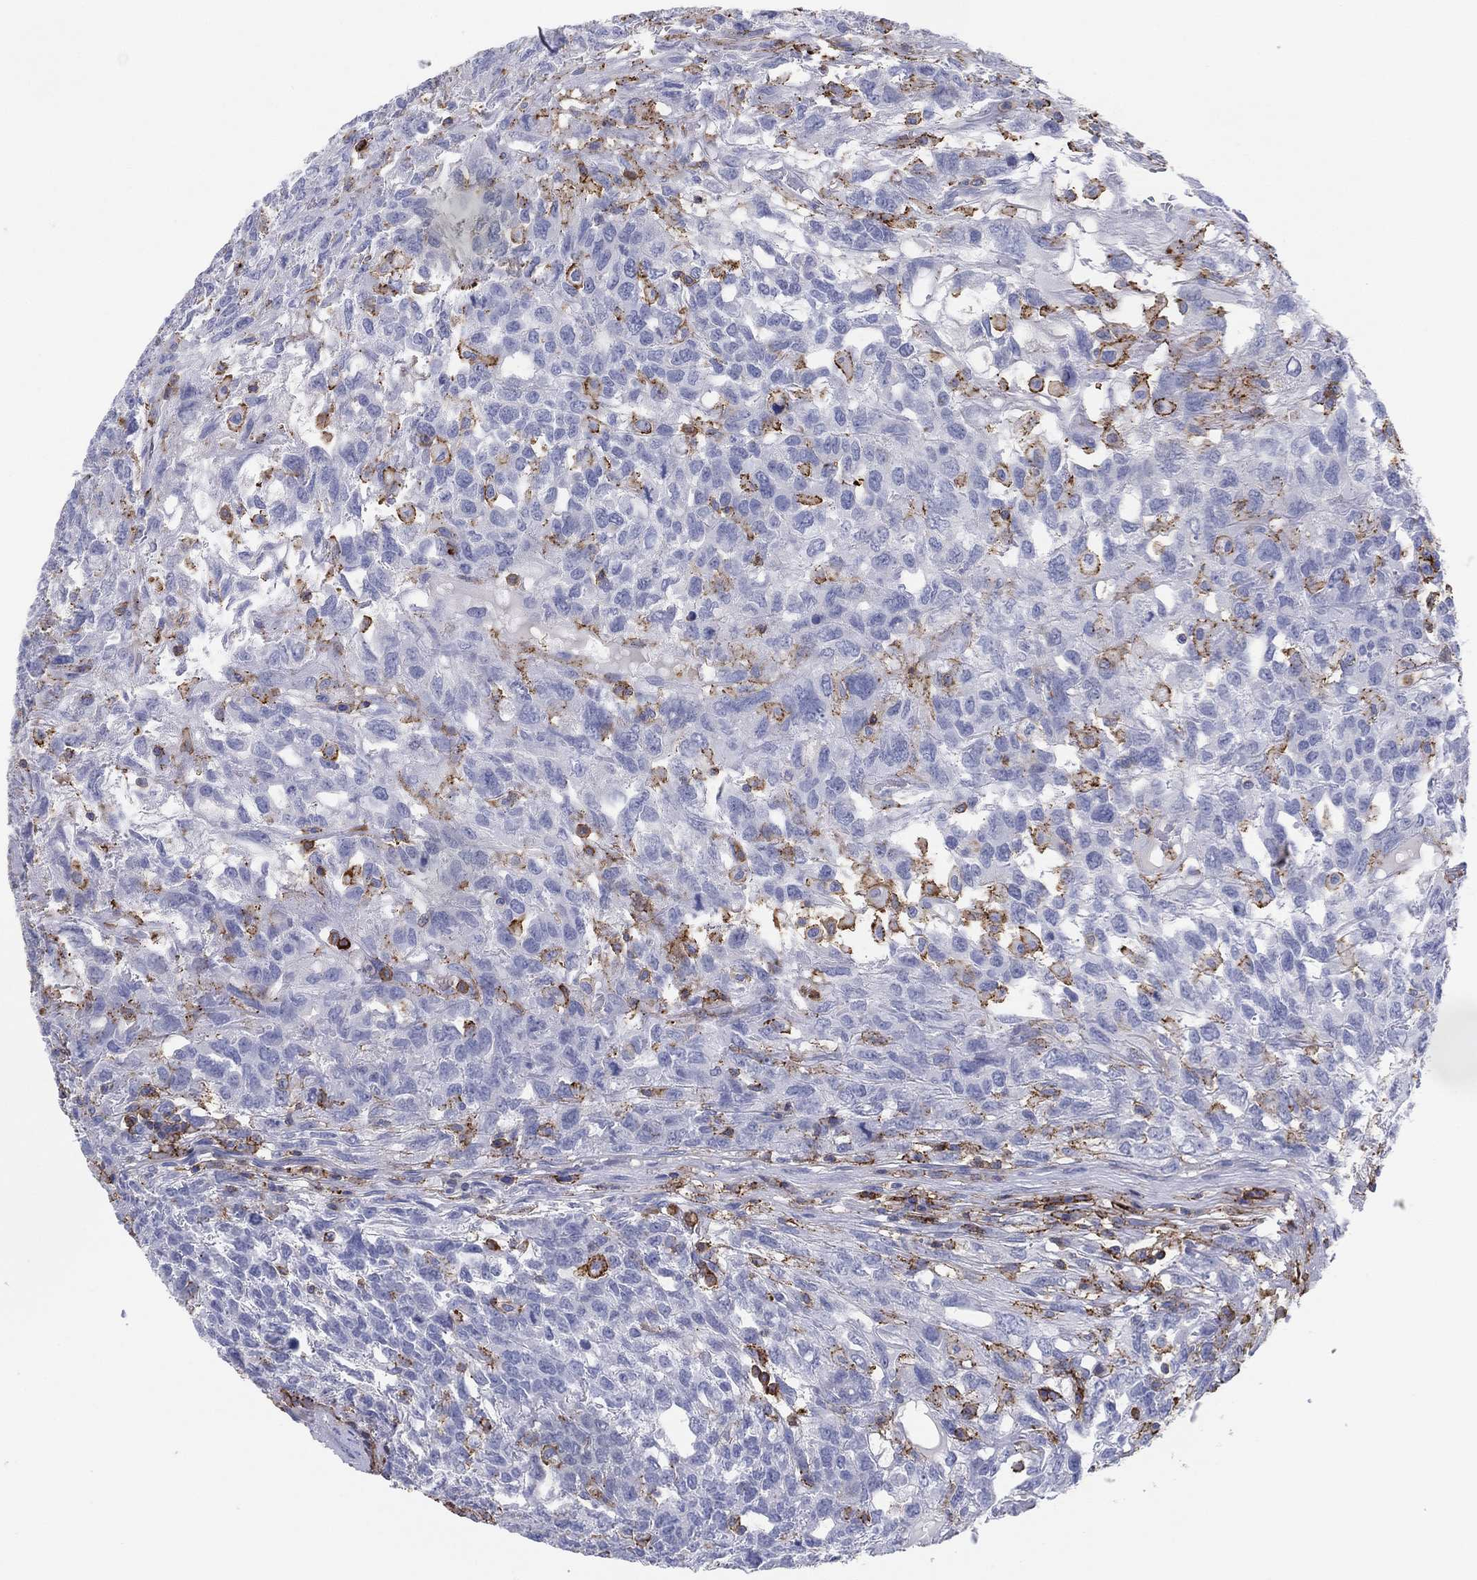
{"staining": {"intensity": "negative", "quantity": "none", "location": "none"}, "tissue": "testis cancer", "cell_type": "Tumor cells", "image_type": "cancer", "snomed": [{"axis": "morphology", "description": "Seminoma, NOS"}, {"axis": "topography", "description": "Testis"}], "caption": "Protein analysis of testis seminoma exhibits no significant expression in tumor cells.", "gene": "SELPLG", "patient": {"sex": "male", "age": 52}}